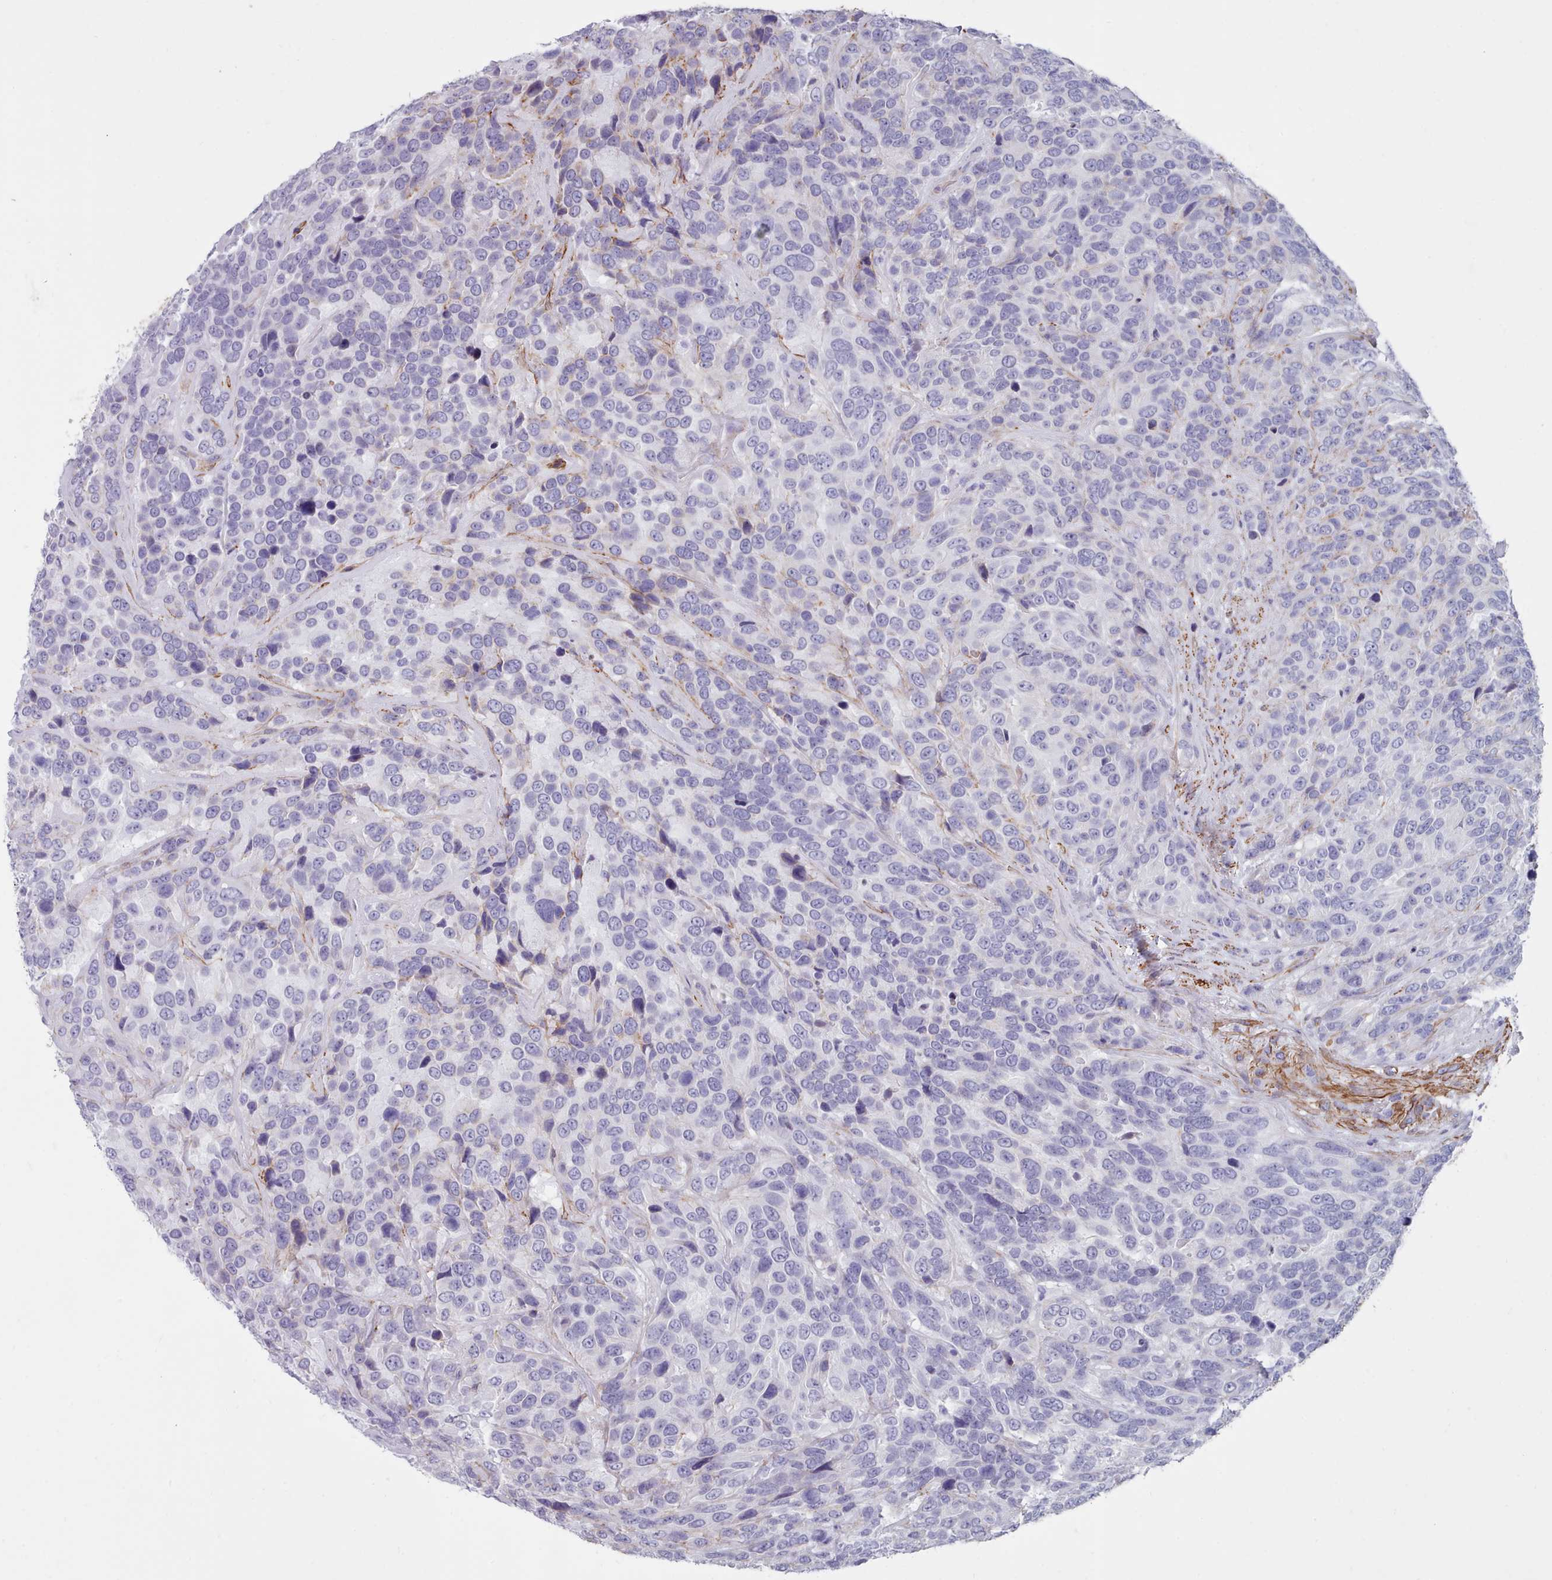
{"staining": {"intensity": "negative", "quantity": "none", "location": "none"}, "tissue": "urothelial cancer", "cell_type": "Tumor cells", "image_type": "cancer", "snomed": [{"axis": "morphology", "description": "Urothelial carcinoma, High grade"}, {"axis": "topography", "description": "Urinary bladder"}], "caption": "Immunohistochemistry (IHC) of high-grade urothelial carcinoma reveals no positivity in tumor cells. (DAB (3,3'-diaminobenzidine) immunohistochemistry visualized using brightfield microscopy, high magnification).", "gene": "FPGS", "patient": {"sex": "female", "age": 70}}